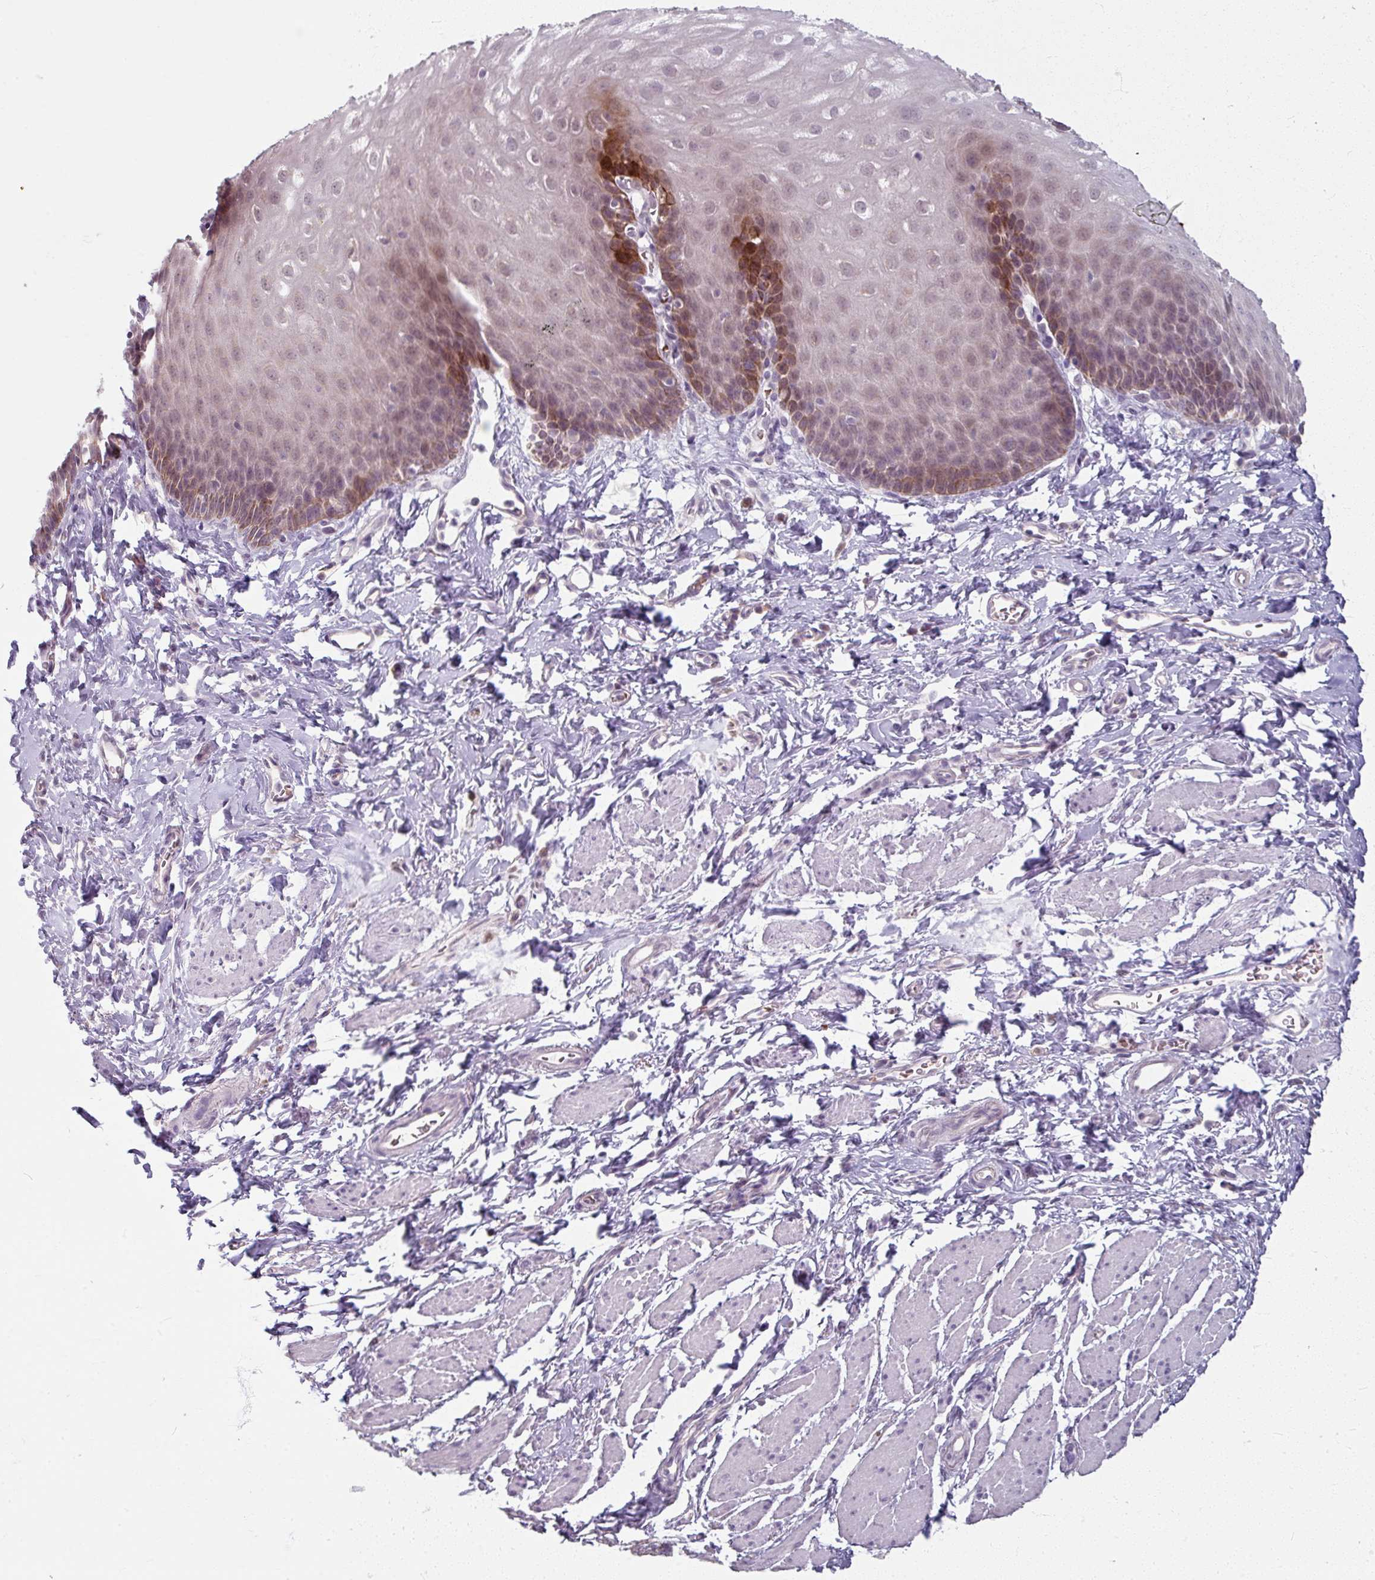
{"staining": {"intensity": "weak", "quantity": "25%-75%", "location": "cytoplasmic/membranous"}, "tissue": "esophagus", "cell_type": "Squamous epithelial cells", "image_type": "normal", "snomed": [{"axis": "morphology", "description": "Normal tissue, NOS"}, {"axis": "topography", "description": "Esophagus"}], "caption": "This photomicrograph shows immunohistochemistry staining of normal human esophagus, with low weak cytoplasmic/membranous positivity in about 25%-75% of squamous epithelial cells.", "gene": "KMT5C", "patient": {"sex": "male", "age": 70}}